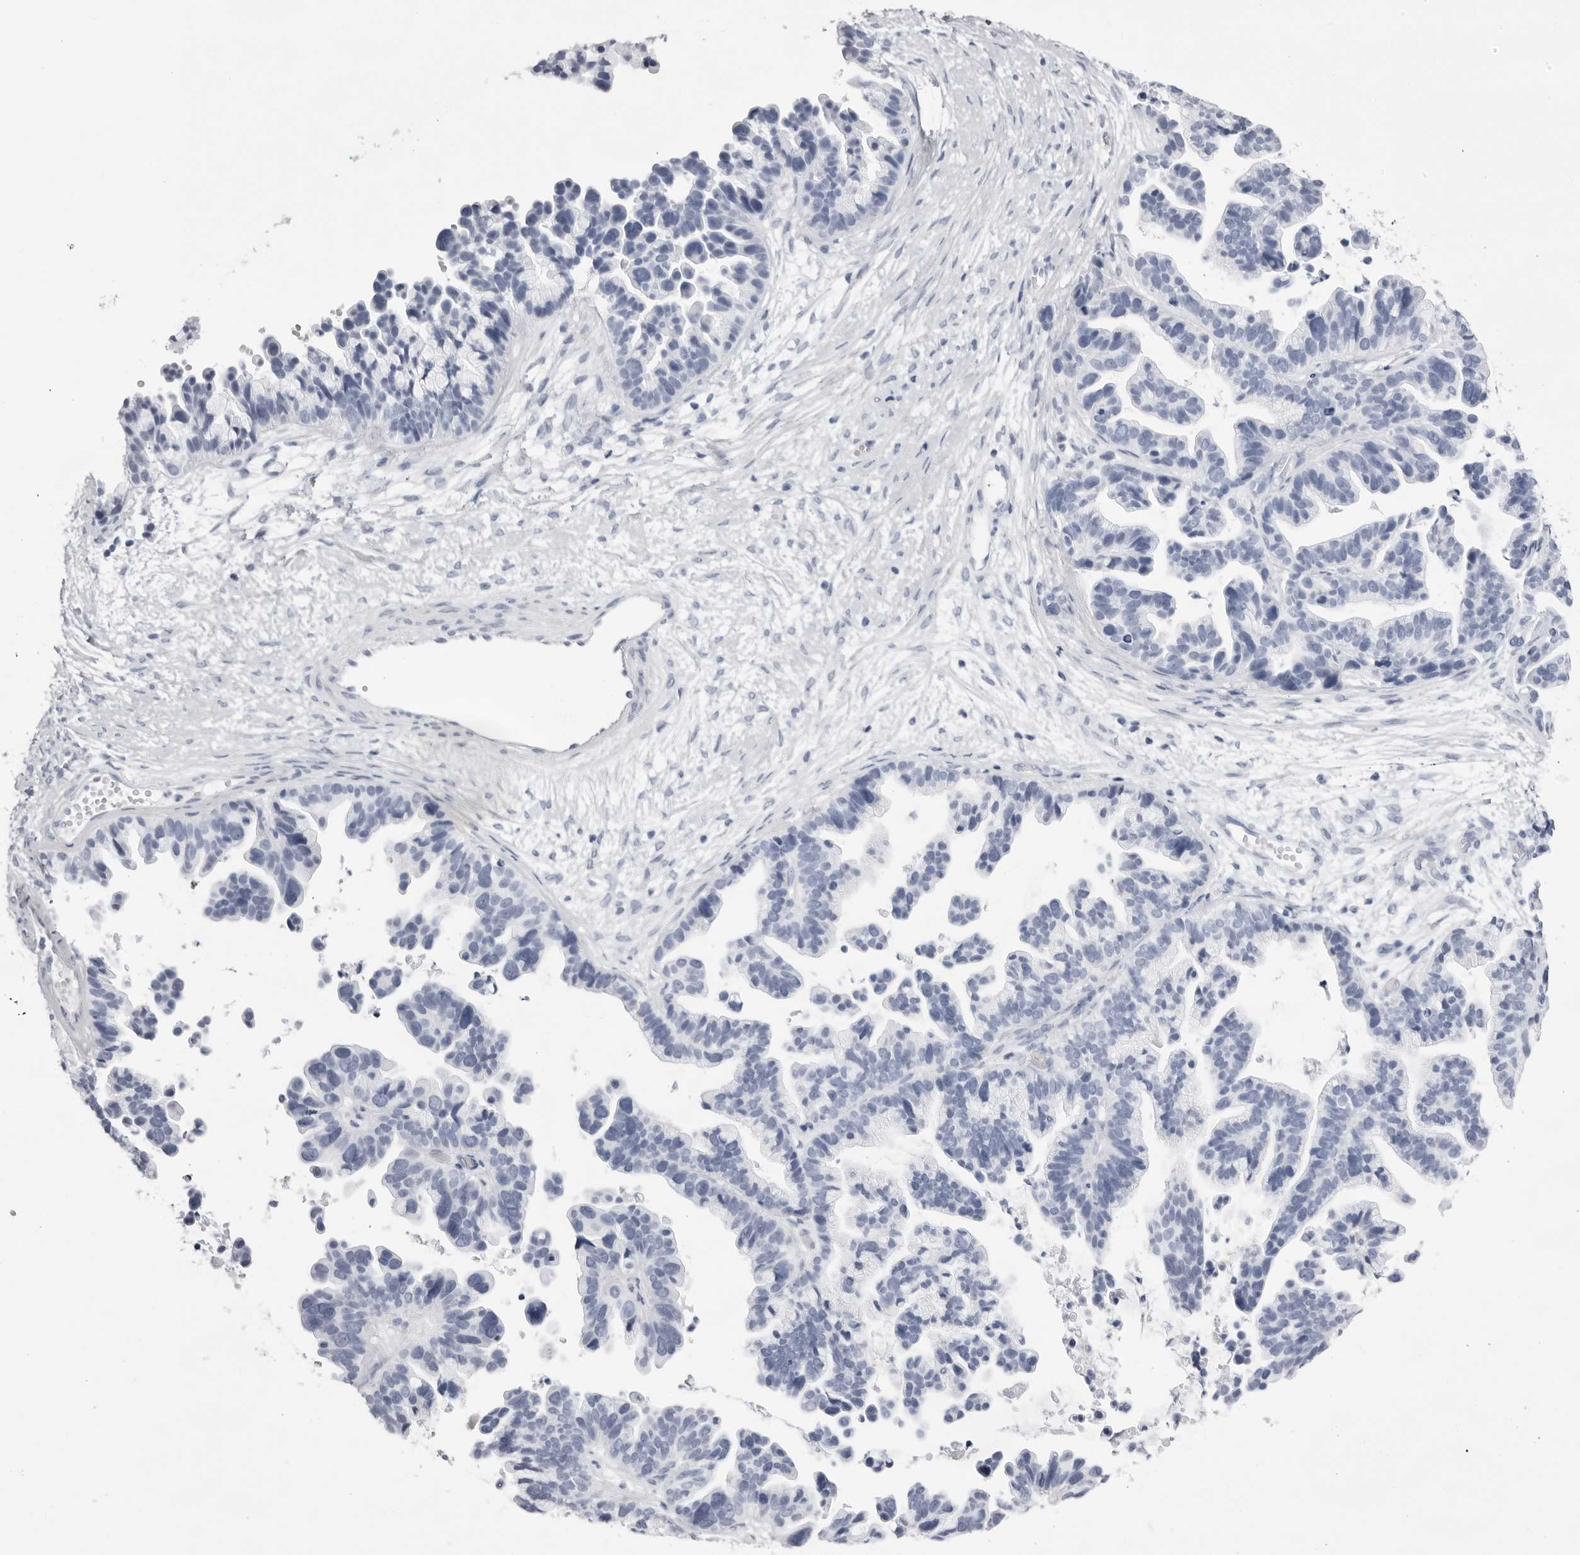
{"staining": {"intensity": "negative", "quantity": "none", "location": "none"}, "tissue": "ovarian cancer", "cell_type": "Tumor cells", "image_type": "cancer", "snomed": [{"axis": "morphology", "description": "Cystadenocarcinoma, serous, NOS"}, {"axis": "topography", "description": "Ovary"}], "caption": "Immunohistochemistry (IHC) micrograph of neoplastic tissue: human ovarian cancer (serous cystadenocarcinoma) stained with DAB reveals no significant protein positivity in tumor cells. (DAB (3,3'-diaminobenzidine) immunohistochemistry (IHC) with hematoxylin counter stain).", "gene": "TMOD4", "patient": {"sex": "female", "age": 56}}